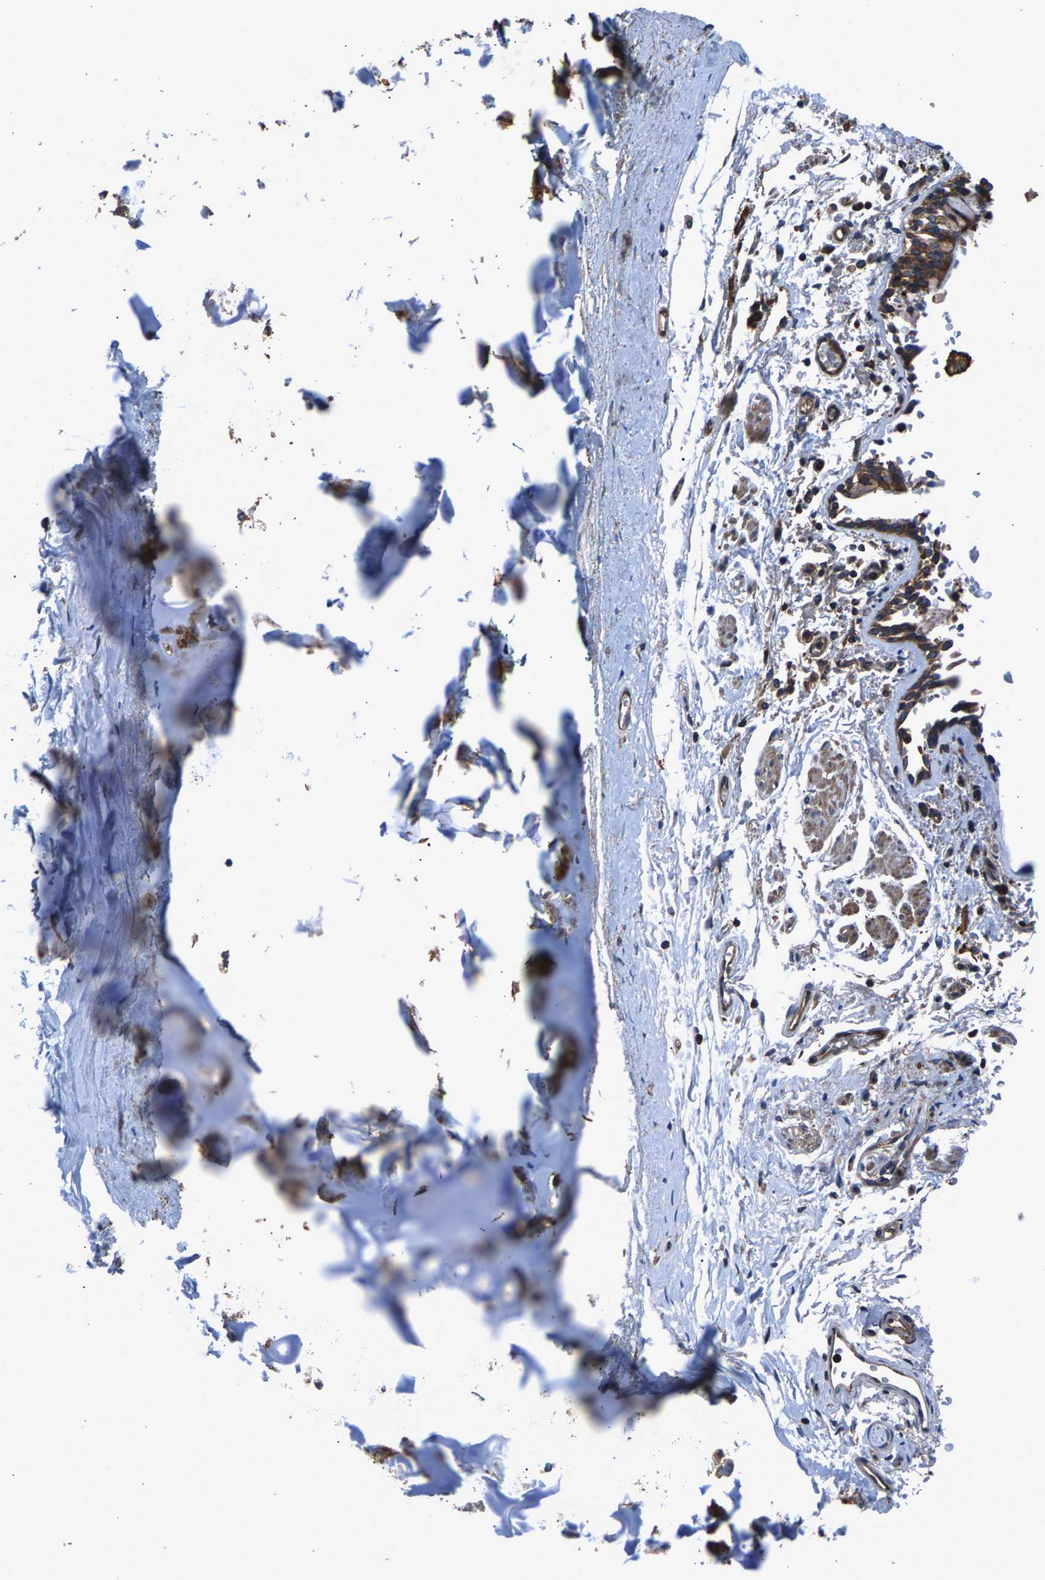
{"staining": {"intensity": "moderate", "quantity": ">75%", "location": "cytoplasmic/membranous"}, "tissue": "soft tissue", "cell_type": "Chondrocytes", "image_type": "normal", "snomed": [{"axis": "morphology", "description": "Normal tissue, NOS"}, {"axis": "topography", "description": "Cartilage tissue"}, {"axis": "topography", "description": "Lung"}], "caption": "Moderate cytoplasmic/membranous expression for a protein is appreciated in approximately >75% of chondrocytes of normal soft tissue using IHC.", "gene": "LPCAT1", "patient": {"sex": "female", "age": 77}}